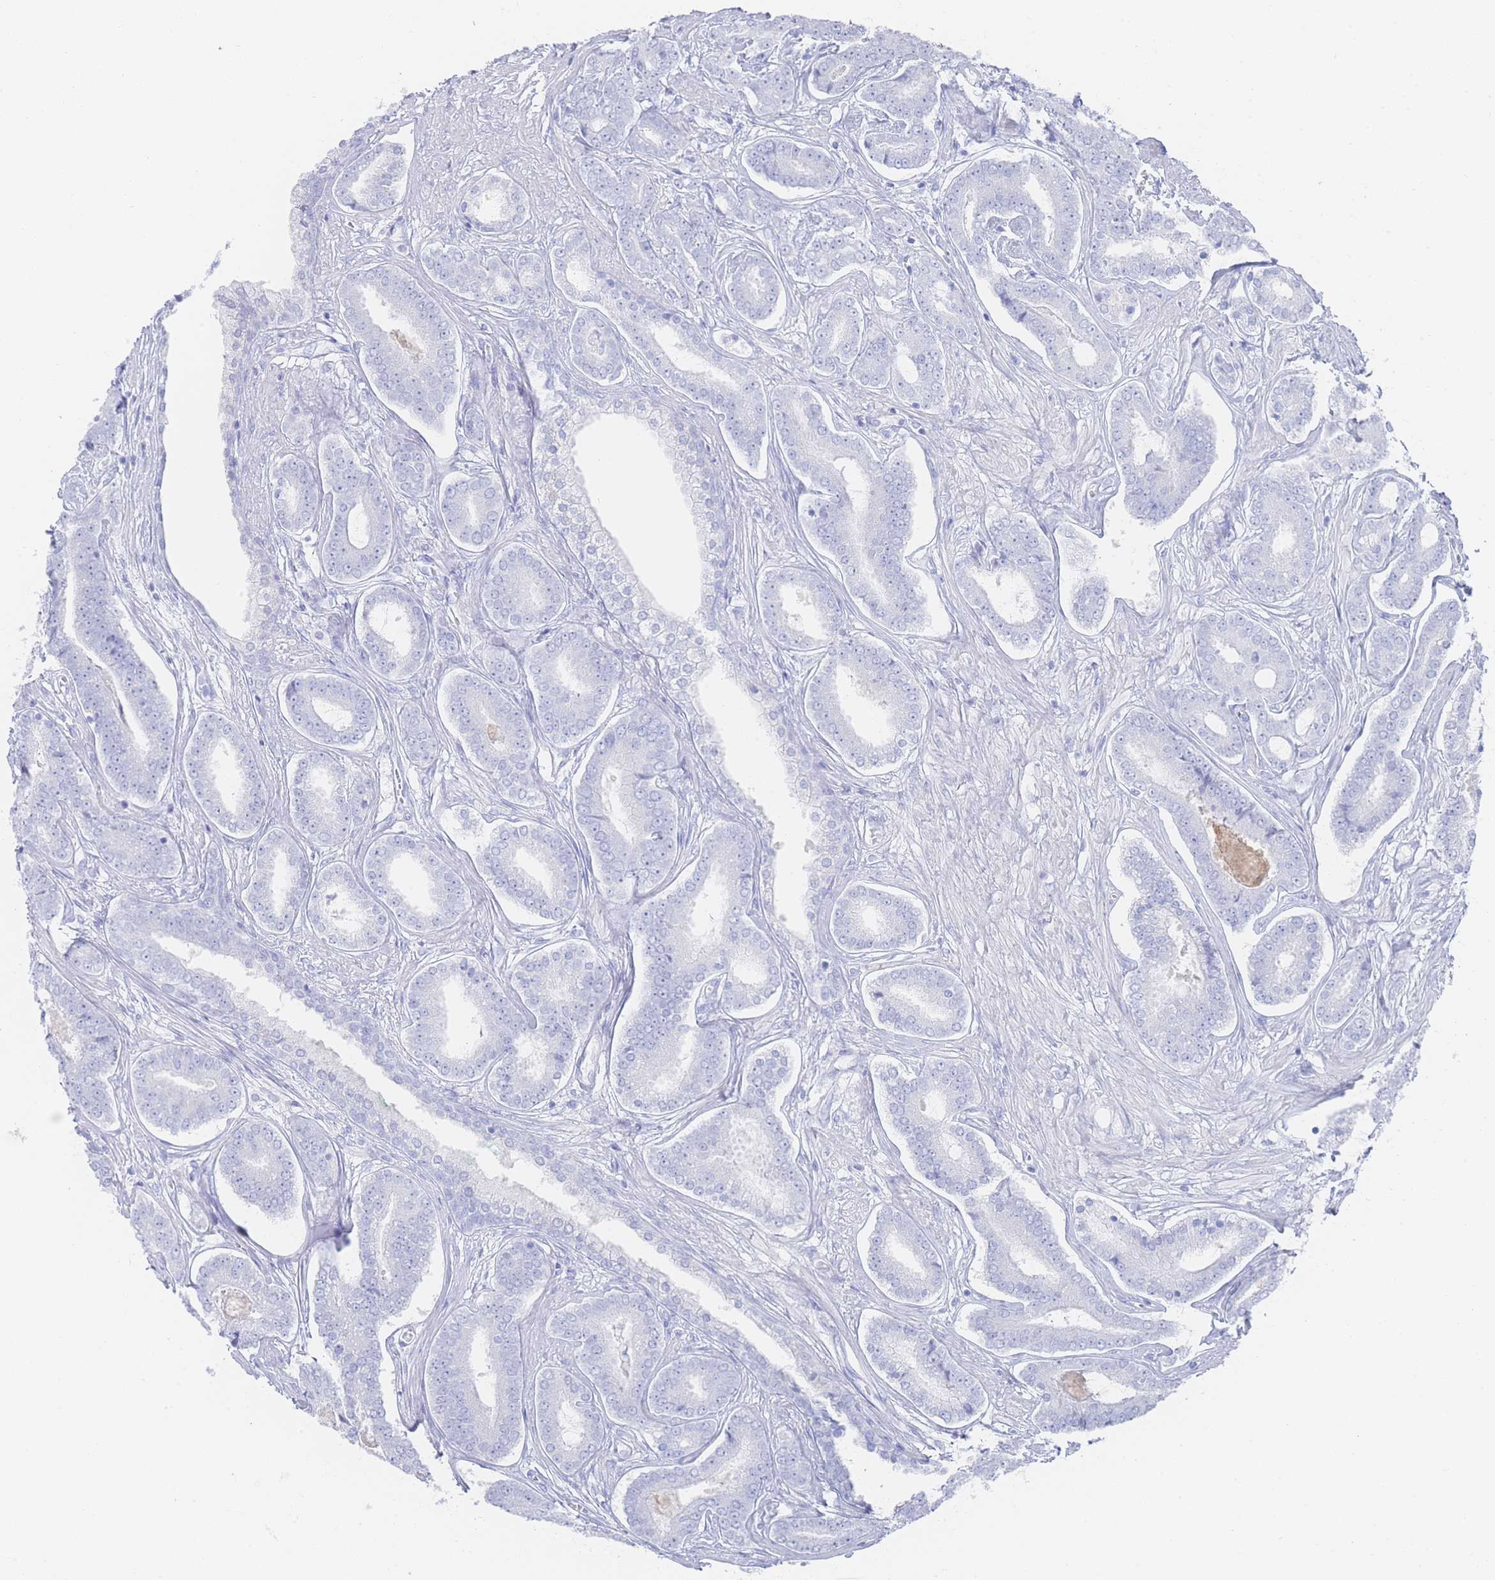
{"staining": {"intensity": "negative", "quantity": "none", "location": "none"}, "tissue": "prostate cancer", "cell_type": "Tumor cells", "image_type": "cancer", "snomed": [{"axis": "morphology", "description": "Adenocarcinoma, NOS"}, {"axis": "topography", "description": "Prostate and seminal vesicle, NOS"}], "caption": "Prostate adenocarcinoma was stained to show a protein in brown. There is no significant positivity in tumor cells. (Immunohistochemistry, brightfield microscopy, high magnification).", "gene": "LRRC37A", "patient": {"sex": "male", "age": 76}}